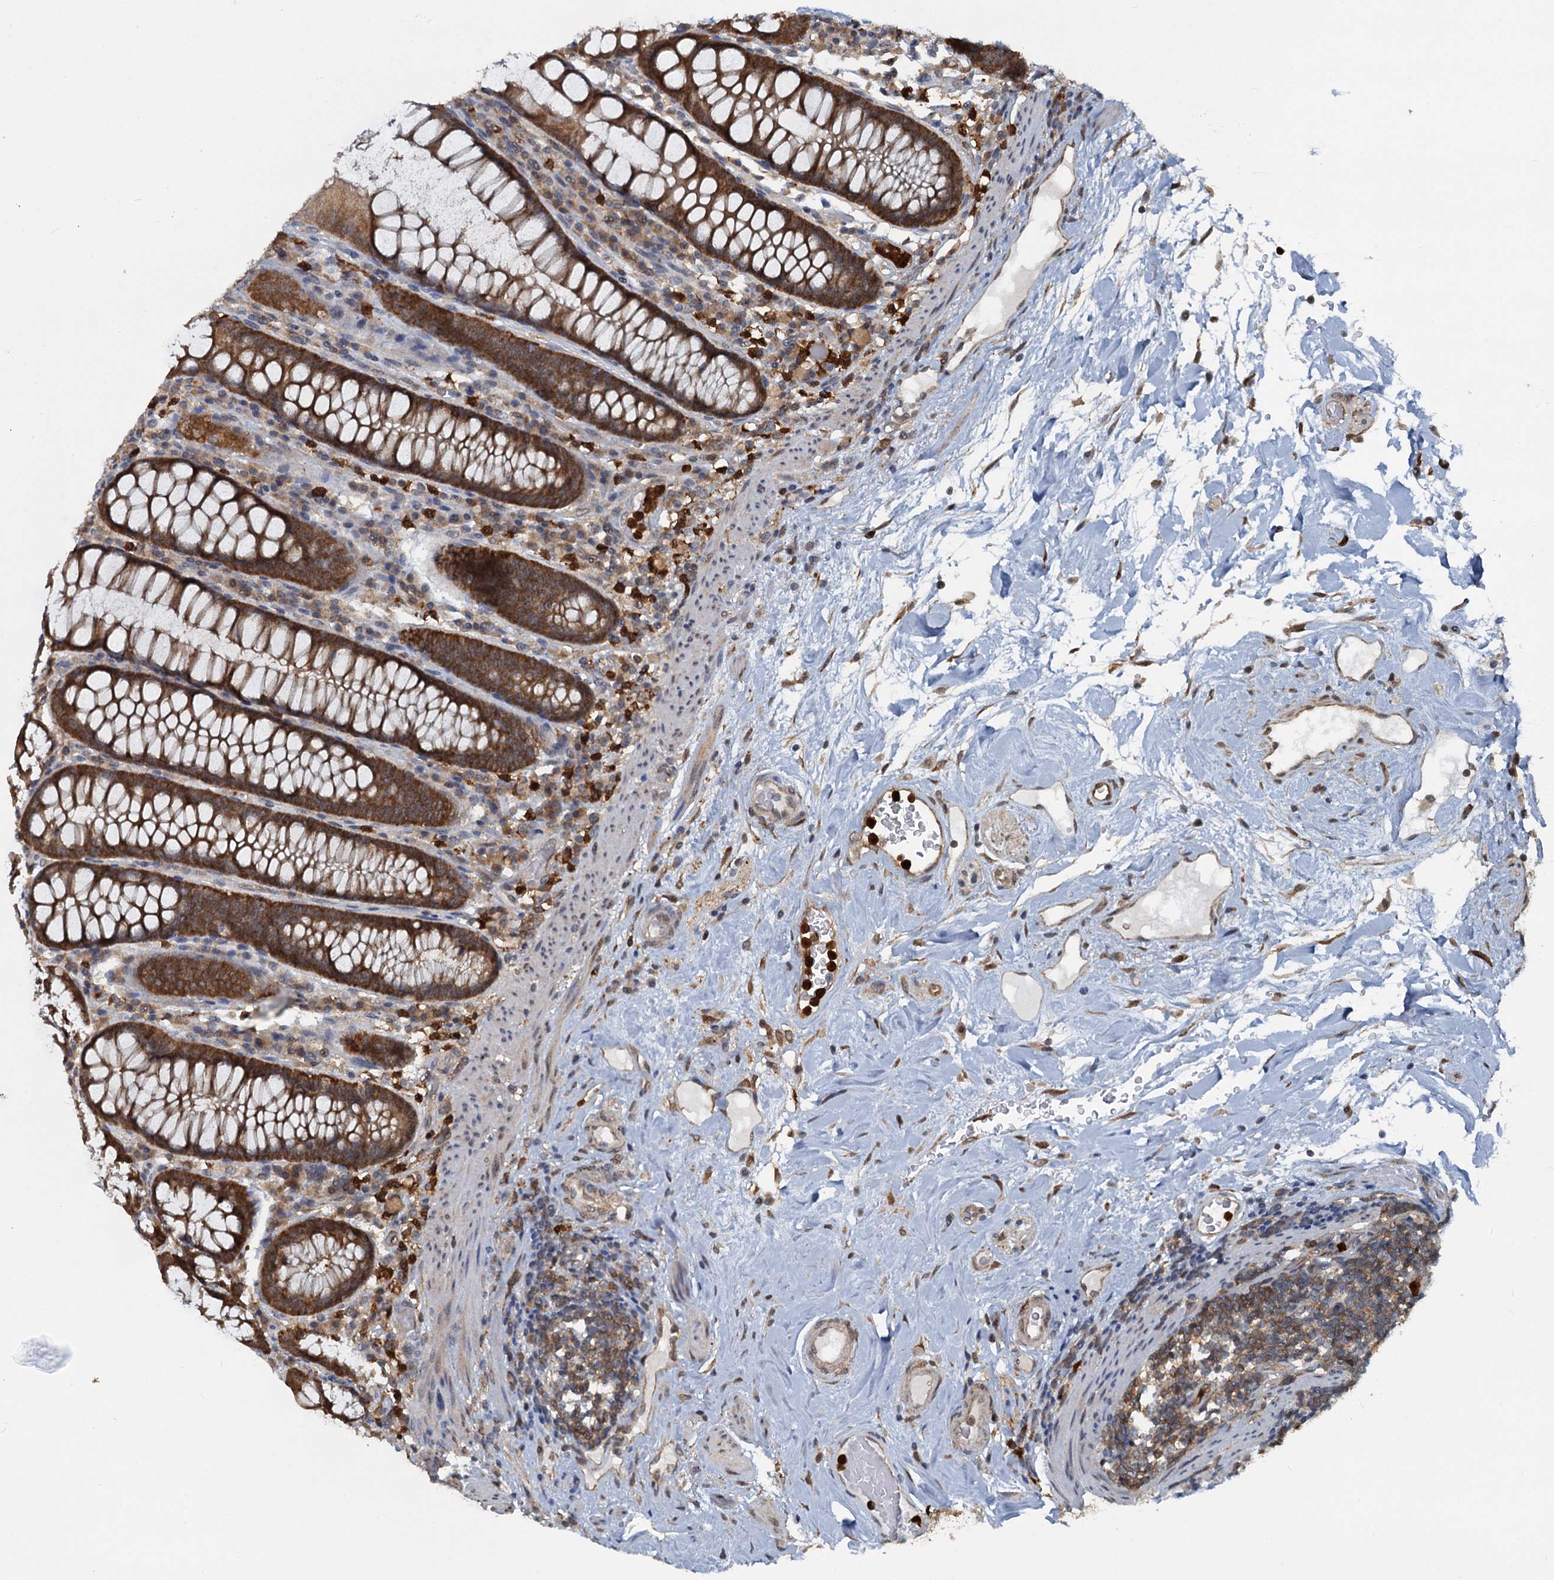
{"staining": {"intensity": "moderate", "quantity": ">75%", "location": "cytoplasmic/membranous,nuclear"}, "tissue": "colon", "cell_type": "Endothelial cells", "image_type": "normal", "snomed": [{"axis": "morphology", "description": "Normal tissue, NOS"}, {"axis": "topography", "description": "Colon"}], "caption": "Immunohistochemical staining of unremarkable colon demonstrates >75% levels of moderate cytoplasmic/membranous,nuclear protein expression in approximately >75% of endothelial cells. Nuclei are stained in blue.", "gene": "GPI", "patient": {"sex": "female", "age": 79}}